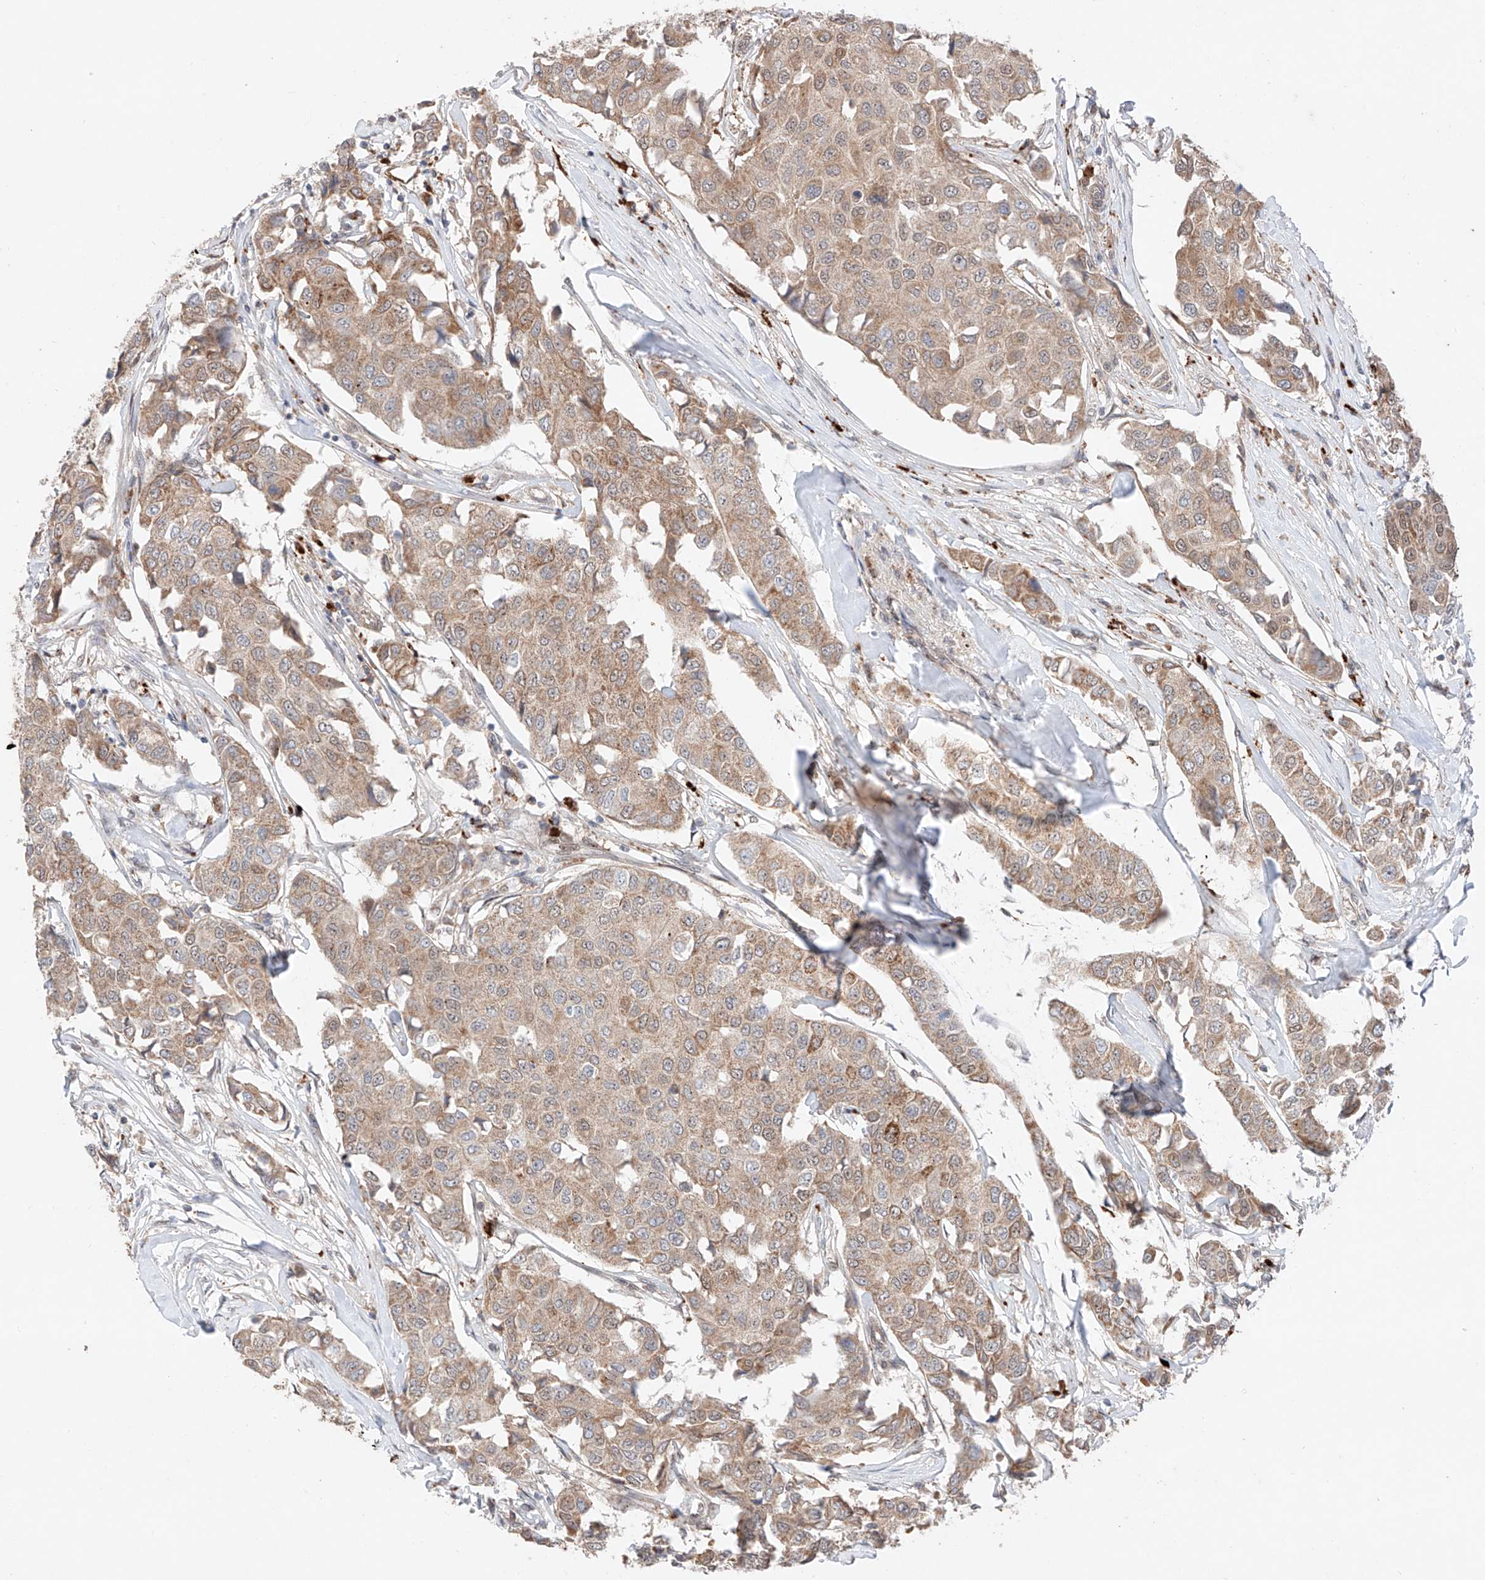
{"staining": {"intensity": "moderate", "quantity": ">75%", "location": "cytoplasmic/membranous"}, "tissue": "breast cancer", "cell_type": "Tumor cells", "image_type": "cancer", "snomed": [{"axis": "morphology", "description": "Duct carcinoma"}, {"axis": "topography", "description": "Breast"}], "caption": "Intraductal carcinoma (breast) tissue shows moderate cytoplasmic/membranous expression in about >75% of tumor cells", "gene": "GCNT1", "patient": {"sex": "female", "age": 80}}